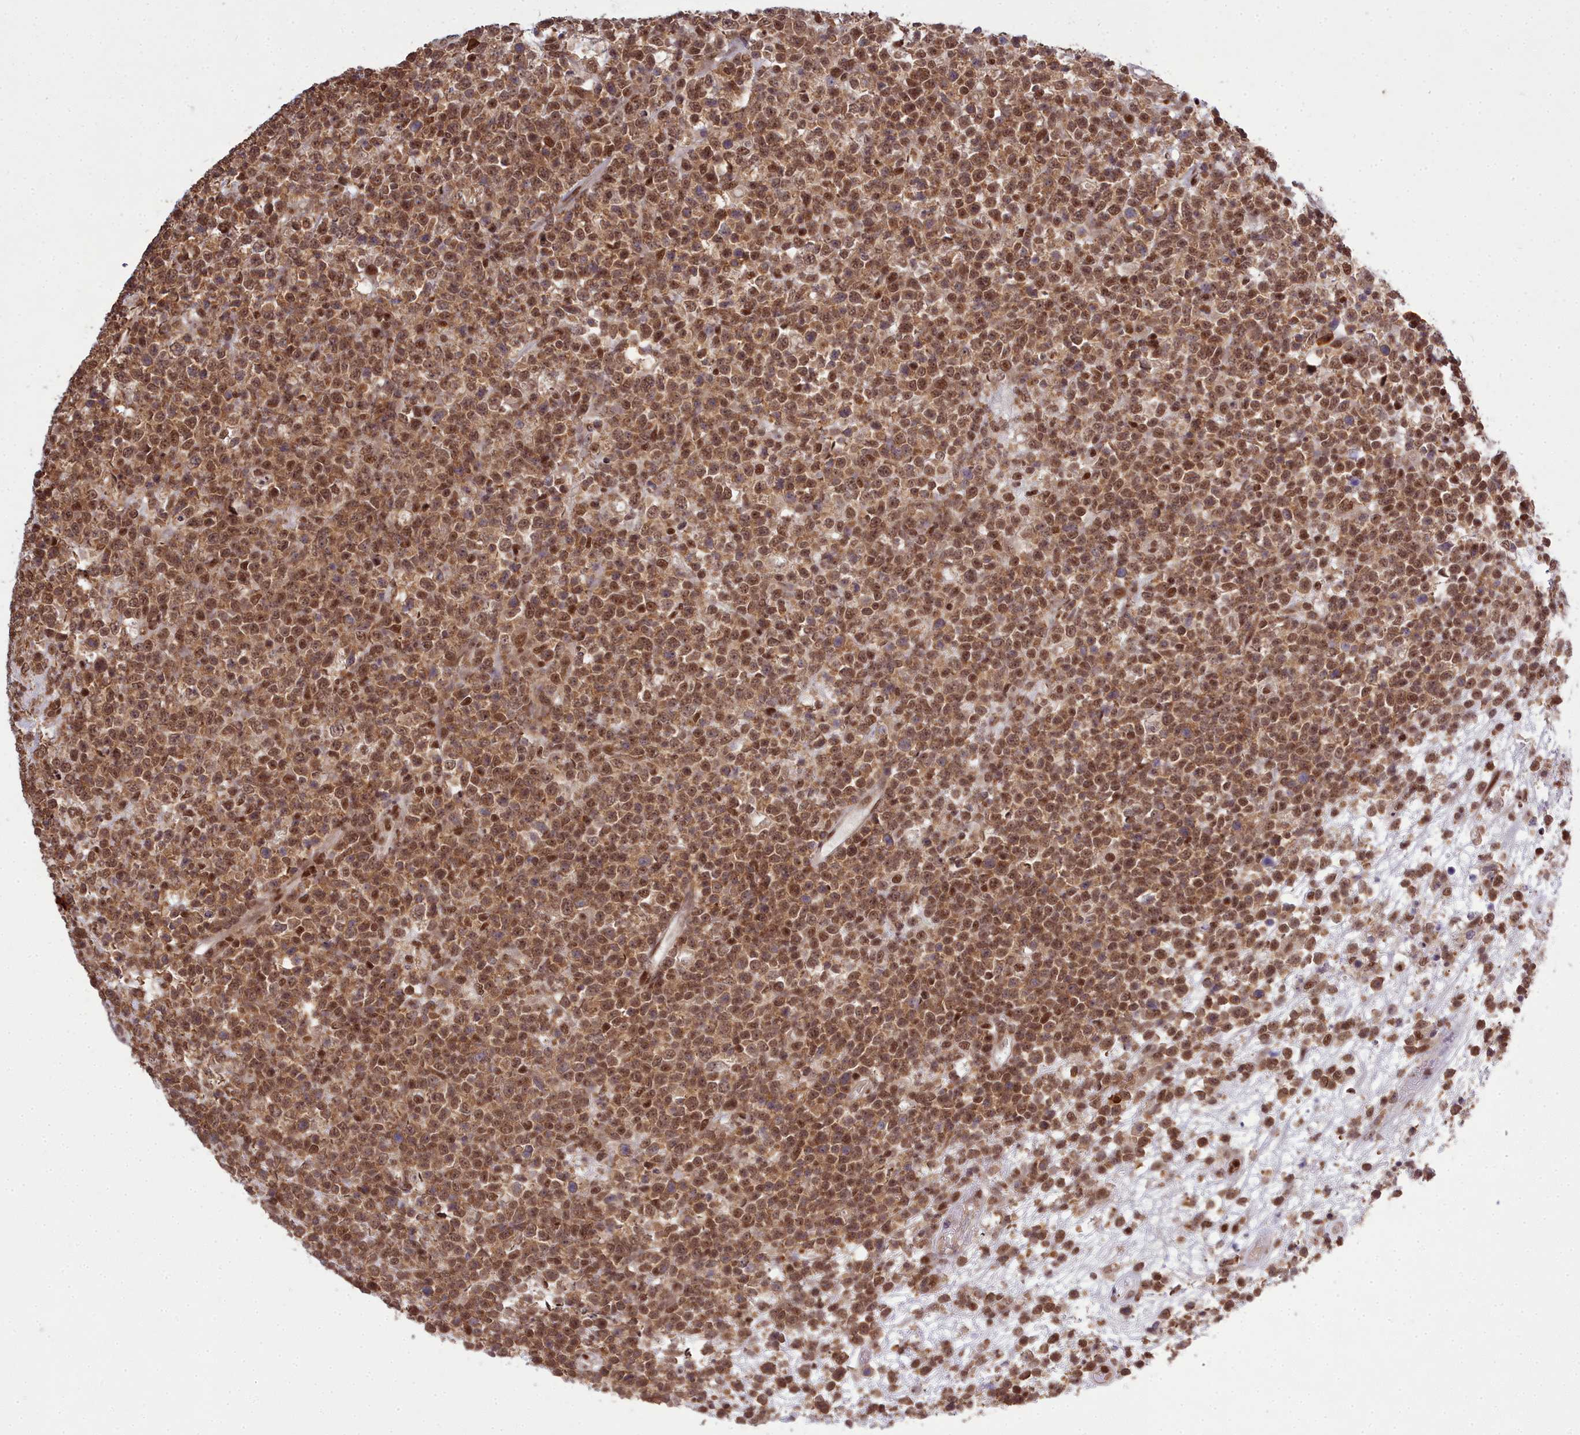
{"staining": {"intensity": "moderate", "quantity": ">75%", "location": "cytoplasmic/membranous,nuclear"}, "tissue": "lymphoma", "cell_type": "Tumor cells", "image_type": "cancer", "snomed": [{"axis": "morphology", "description": "Malignant lymphoma, non-Hodgkin's type, High grade"}, {"axis": "topography", "description": "Colon"}], "caption": "Protein staining of high-grade malignant lymphoma, non-Hodgkin's type tissue demonstrates moderate cytoplasmic/membranous and nuclear positivity in about >75% of tumor cells.", "gene": "GMEB1", "patient": {"sex": "female", "age": 53}}